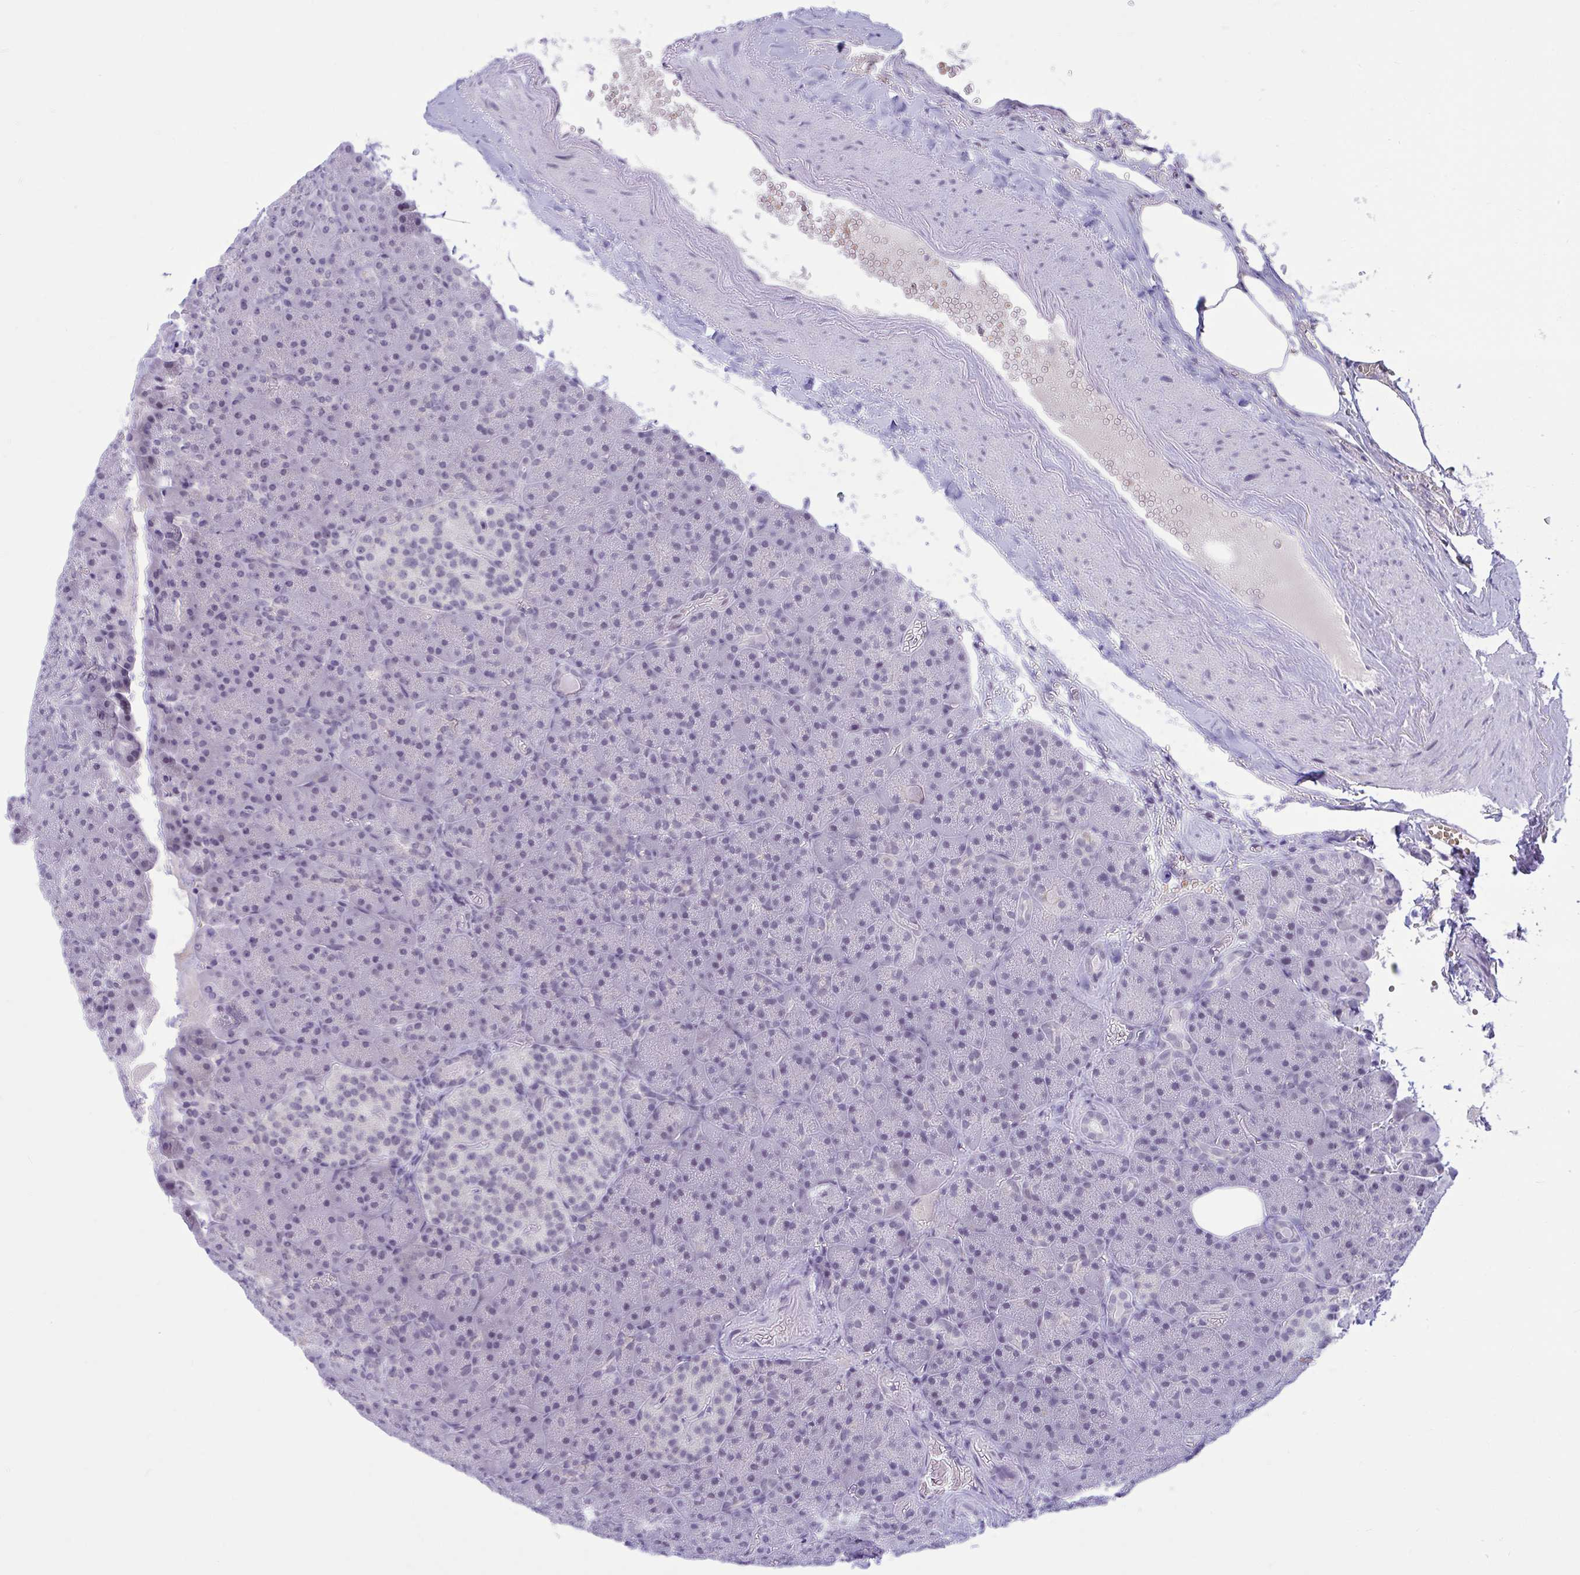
{"staining": {"intensity": "negative", "quantity": "none", "location": "none"}, "tissue": "pancreas", "cell_type": "Exocrine glandular cells", "image_type": "normal", "snomed": [{"axis": "morphology", "description": "Normal tissue, NOS"}, {"axis": "topography", "description": "Pancreas"}], "caption": "DAB (3,3'-diaminobenzidine) immunohistochemical staining of benign human pancreas demonstrates no significant expression in exocrine glandular cells.", "gene": "CNGB3", "patient": {"sex": "female", "age": 74}}